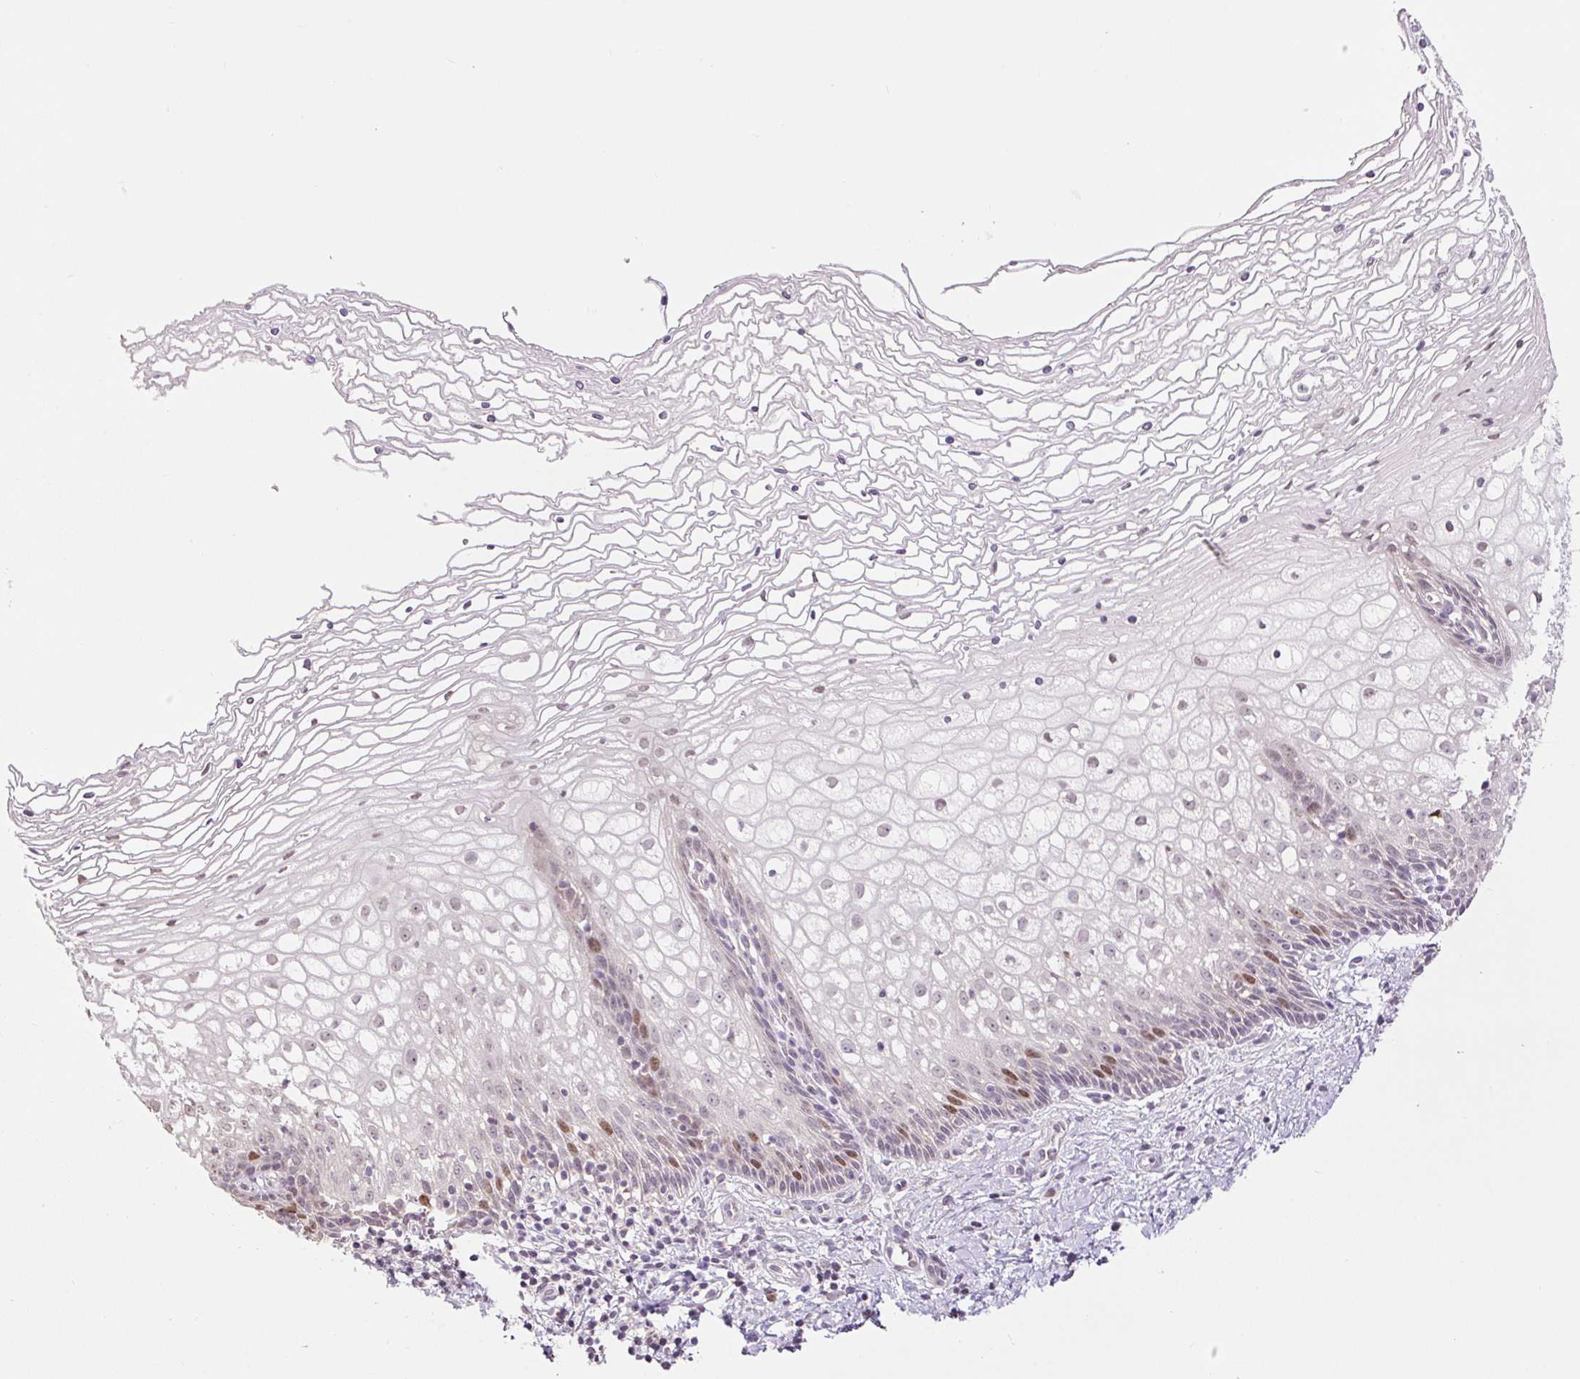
{"staining": {"intensity": "negative", "quantity": "none", "location": "none"}, "tissue": "cervix", "cell_type": "Glandular cells", "image_type": "normal", "snomed": [{"axis": "morphology", "description": "Normal tissue, NOS"}, {"axis": "topography", "description": "Cervix"}], "caption": "A high-resolution micrograph shows immunohistochemistry (IHC) staining of unremarkable cervix, which displays no significant staining in glandular cells. The staining is performed using DAB brown chromogen with nuclei counter-stained in using hematoxylin.", "gene": "RACGAP1", "patient": {"sex": "female", "age": 36}}